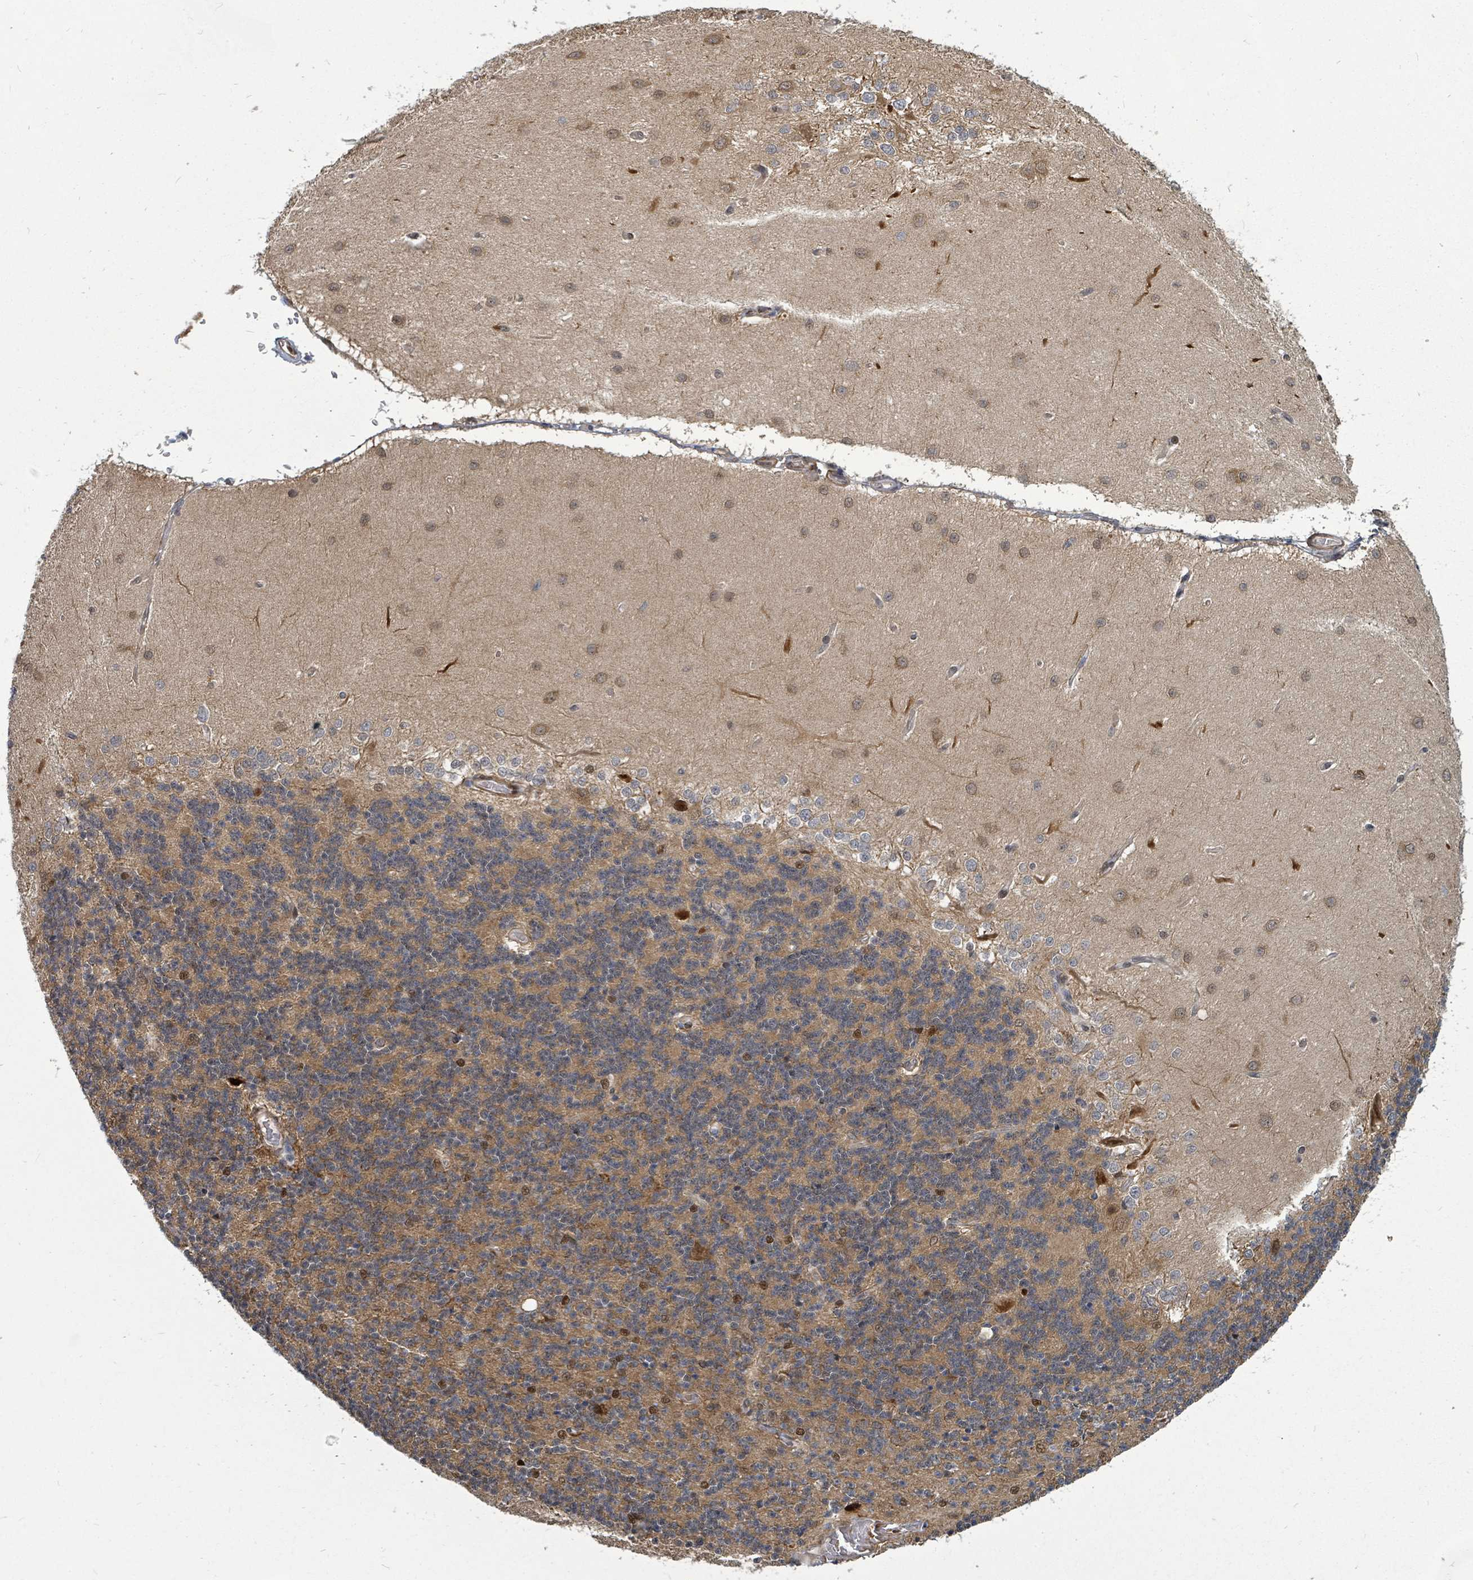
{"staining": {"intensity": "moderate", "quantity": "25%-75%", "location": "cytoplasmic/membranous"}, "tissue": "cerebellum", "cell_type": "Cells in granular layer", "image_type": "normal", "snomed": [{"axis": "morphology", "description": "Normal tissue, NOS"}, {"axis": "topography", "description": "Cerebellum"}], "caption": "DAB immunohistochemical staining of normal cerebellum exhibits moderate cytoplasmic/membranous protein staining in about 25%-75% of cells in granular layer.", "gene": "TRDMT1", "patient": {"sex": "female", "age": 29}}